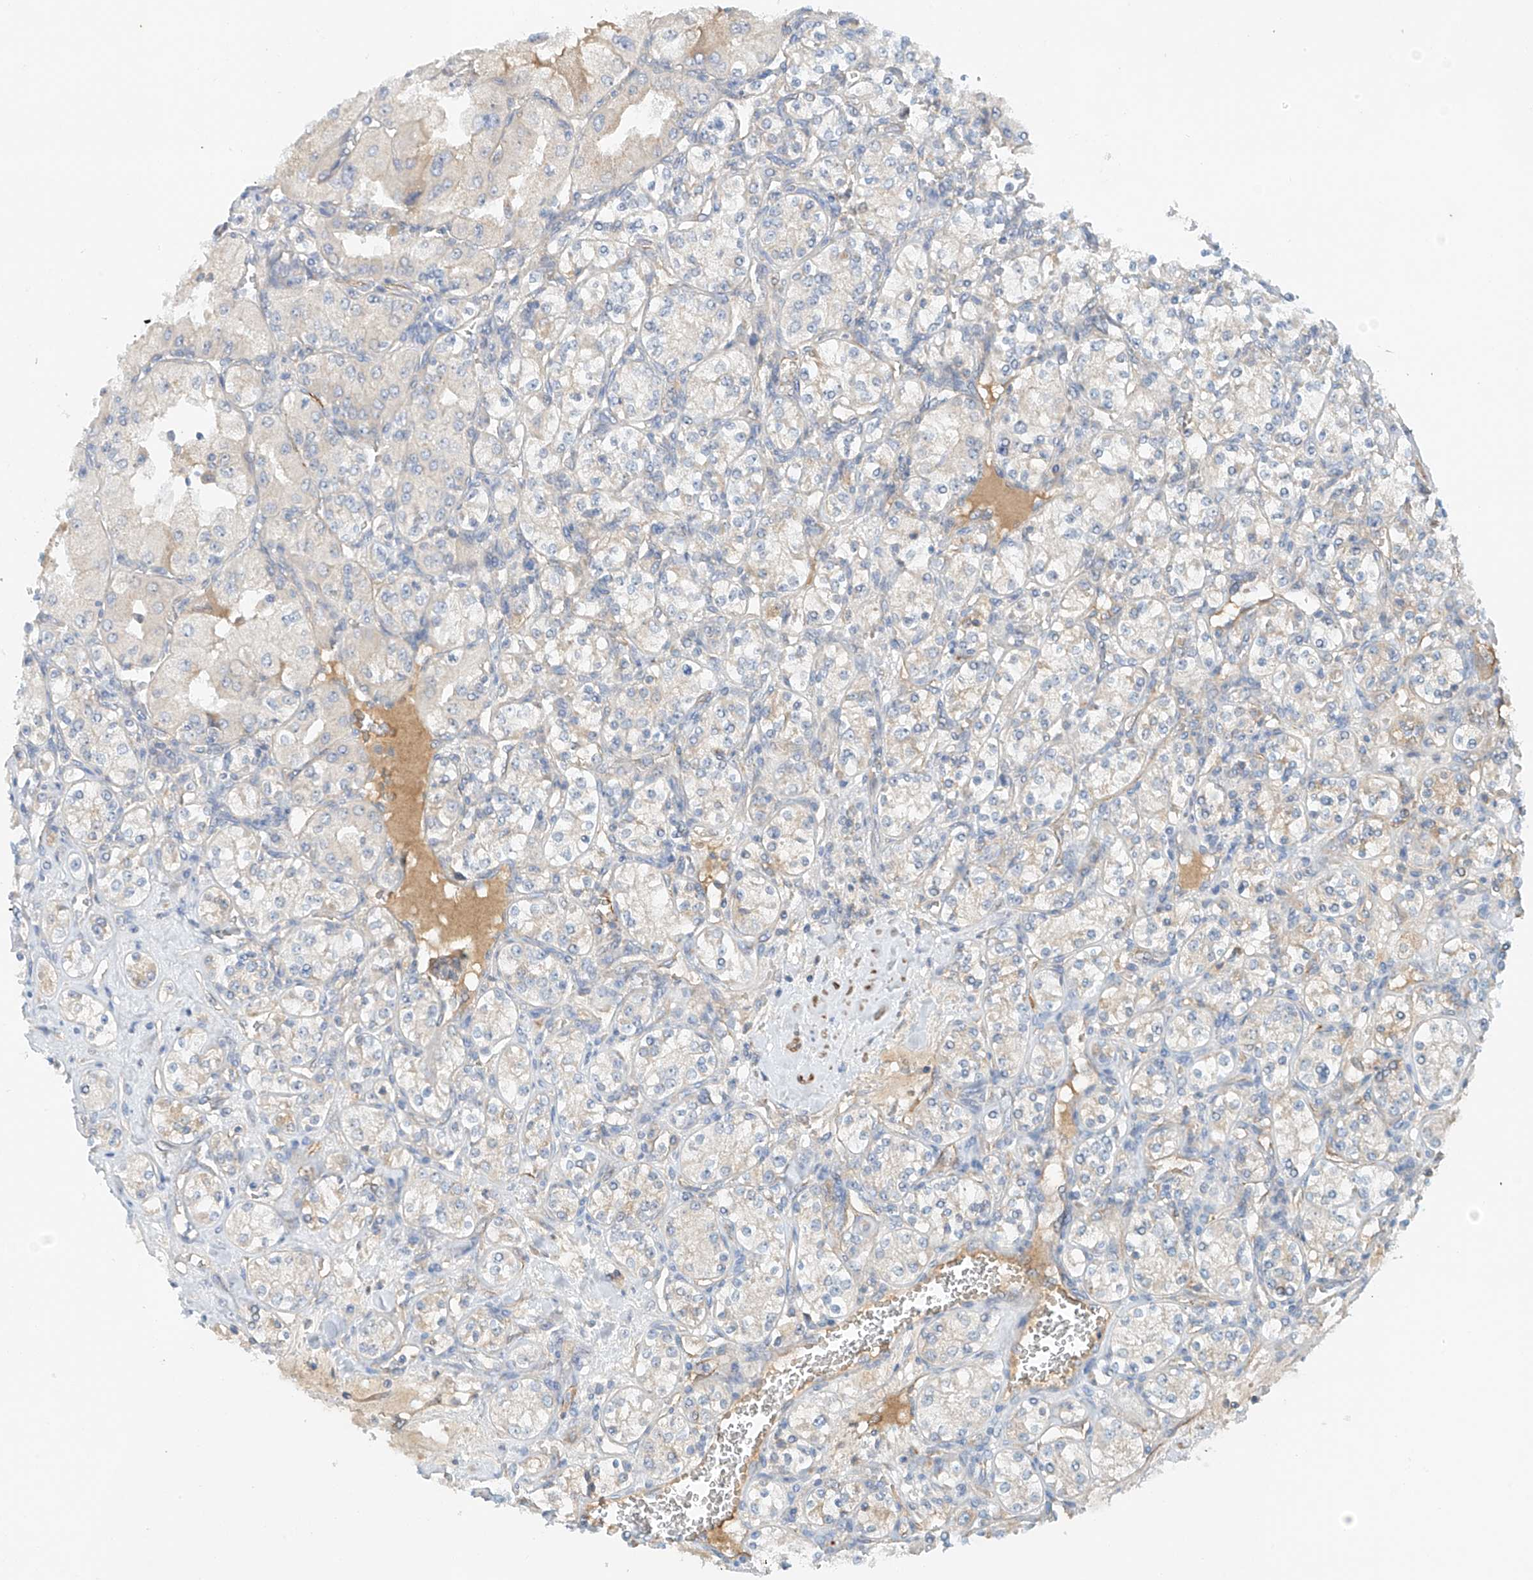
{"staining": {"intensity": "negative", "quantity": "none", "location": "none"}, "tissue": "renal cancer", "cell_type": "Tumor cells", "image_type": "cancer", "snomed": [{"axis": "morphology", "description": "Adenocarcinoma, NOS"}, {"axis": "topography", "description": "Kidney"}], "caption": "Tumor cells are negative for brown protein staining in renal adenocarcinoma.", "gene": "LYRM9", "patient": {"sex": "male", "age": 77}}